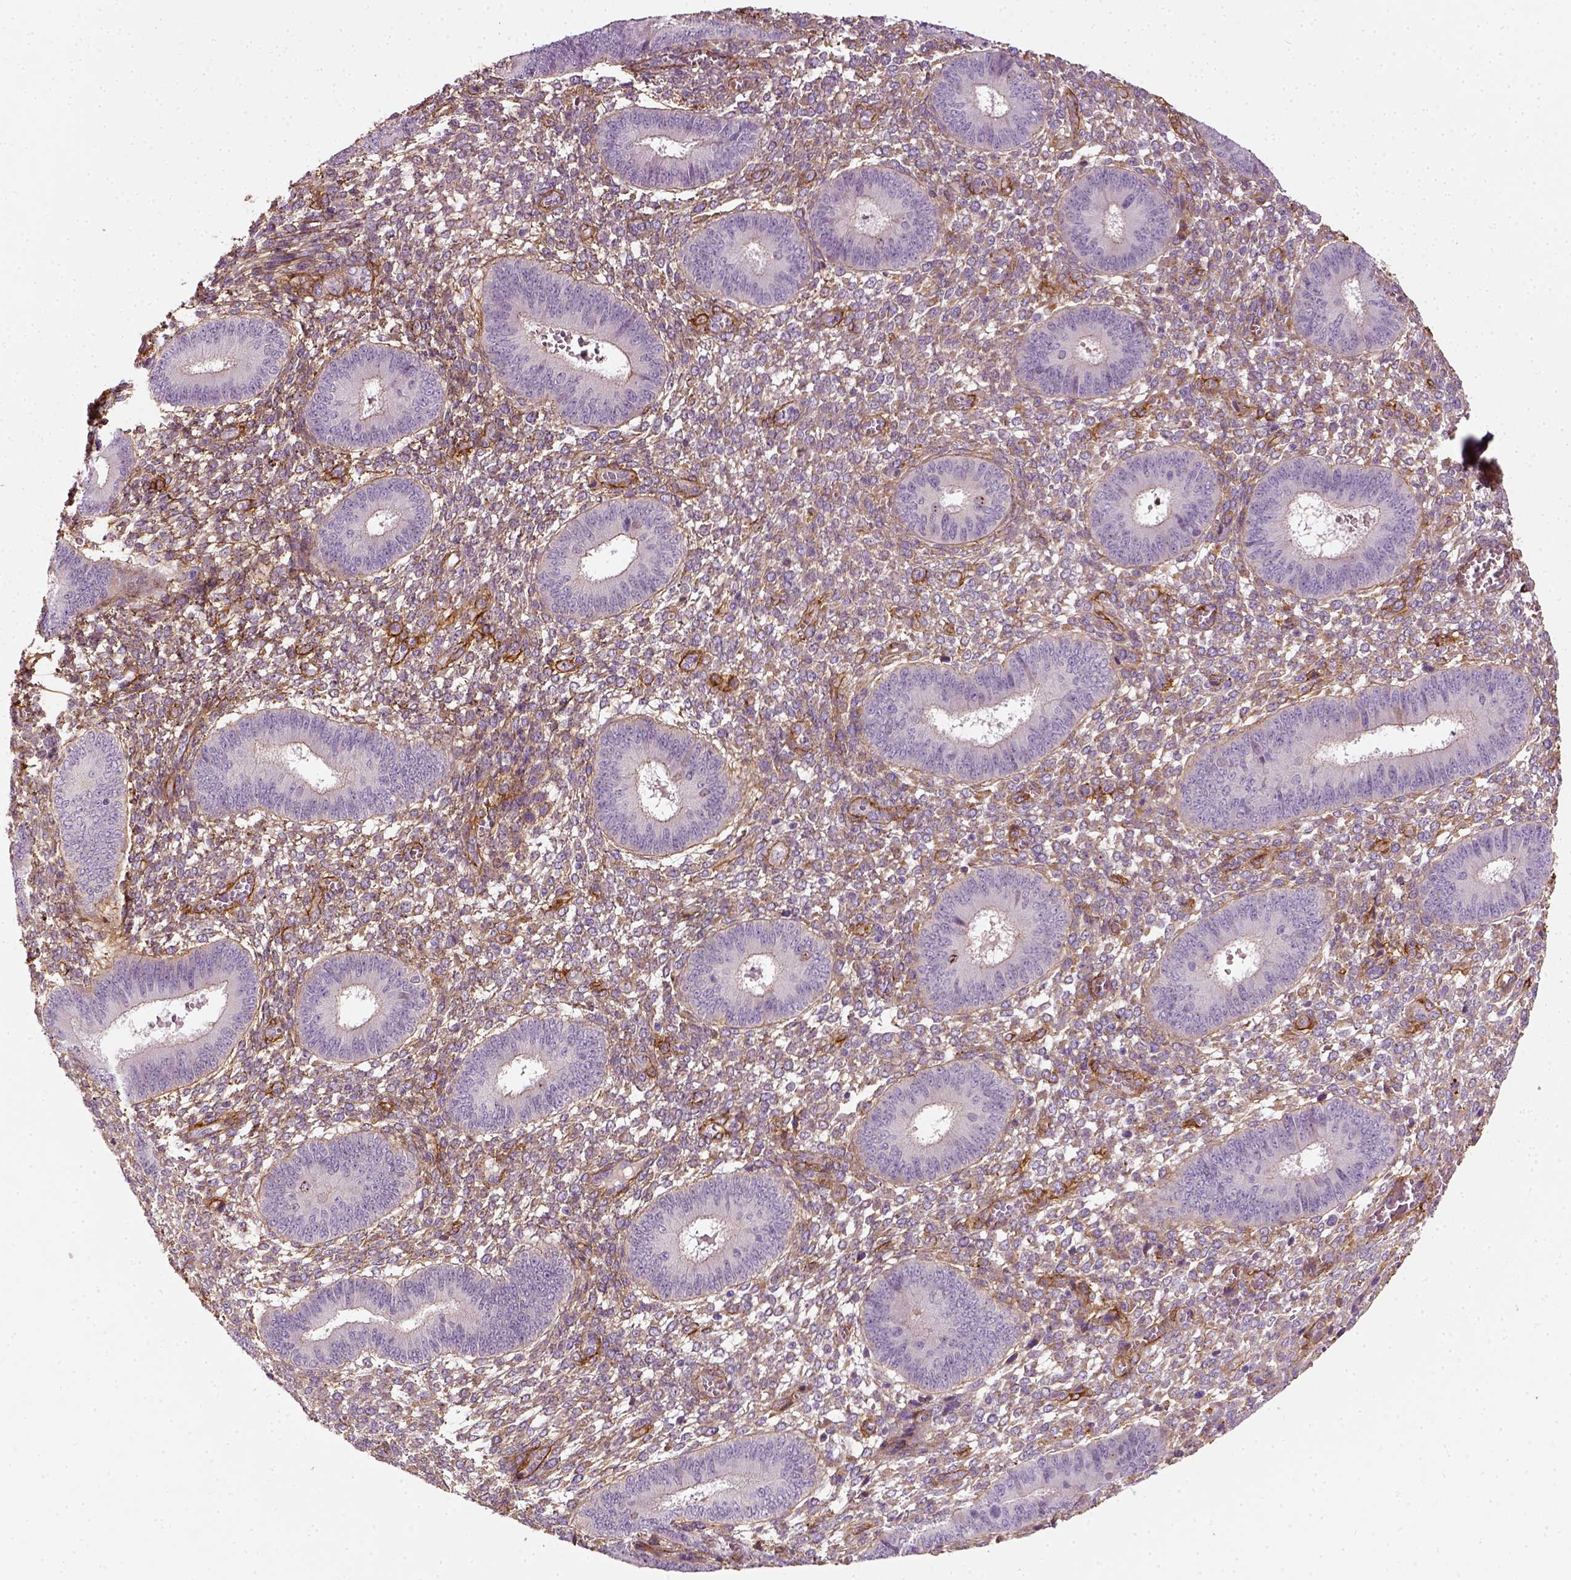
{"staining": {"intensity": "moderate", "quantity": ">75%", "location": "cytoplasmic/membranous"}, "tissue": "endometrium", "cell_type": "Cells in endometrial stroma", "image_type": "normal", "snomed": [{"axis": "morphology", "description": "Normal tissue, NOS"}, {"axis": "topography", "description": "Endometrium"}], "caption": "Immunohistochemical staining of unremarkable human endometrium exhibits >75% levels of moderate cytoplasmic/membranous protein staining in about >75% of cells in endometrial stroma. (Brightfield microscopy of DAB IHC at high magnification).", "gene": "COL6A2", "patient": {"sex": "female", "age": 42}}